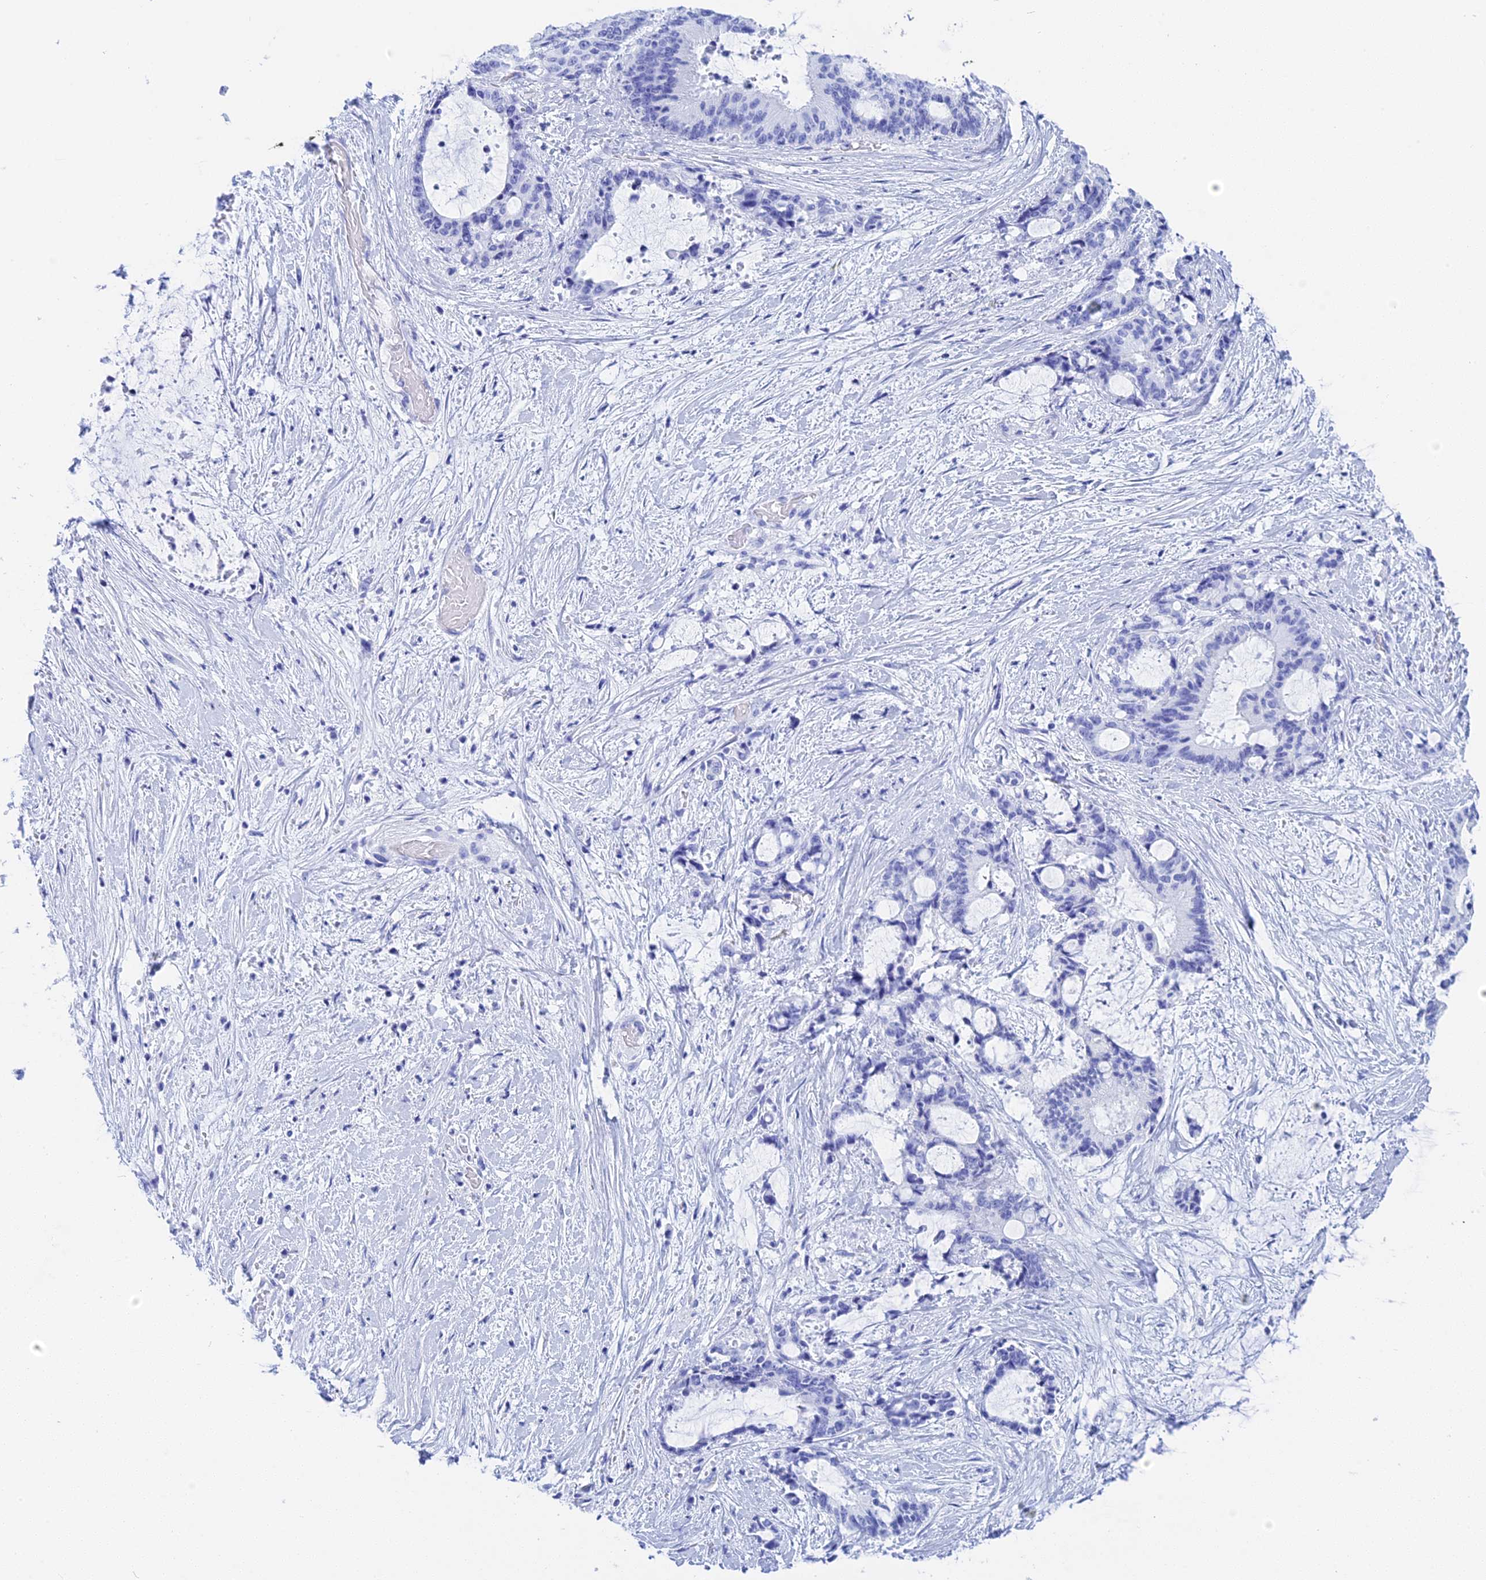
{"staining": {"intensity": "negative", "quantity": "none", "location": "none"}, "tissue": "liver cancer", "cell_type": "Tumor cells", "image_type": "cancer", "snomed": [{"axis": "morphology", "description": "Normal tissue, NOS"}, {"axis": "morphology", "description": "Cholangiocarcinoma"}, {"axis": "topography", "description": "Liver"}, {"axis": "topography", "description": "Peripheral nerve tissue"}], "caption": "Immunohistochemical staining of human liver cholangiocarcinoma reveals no significant positivity in tumor cells. (DAB immunohistochemistry (IHC) visualized using brightfield microscopy, high magnification).", "gene": "TEX101", "patient": {"sex": "female", "age": 73}}